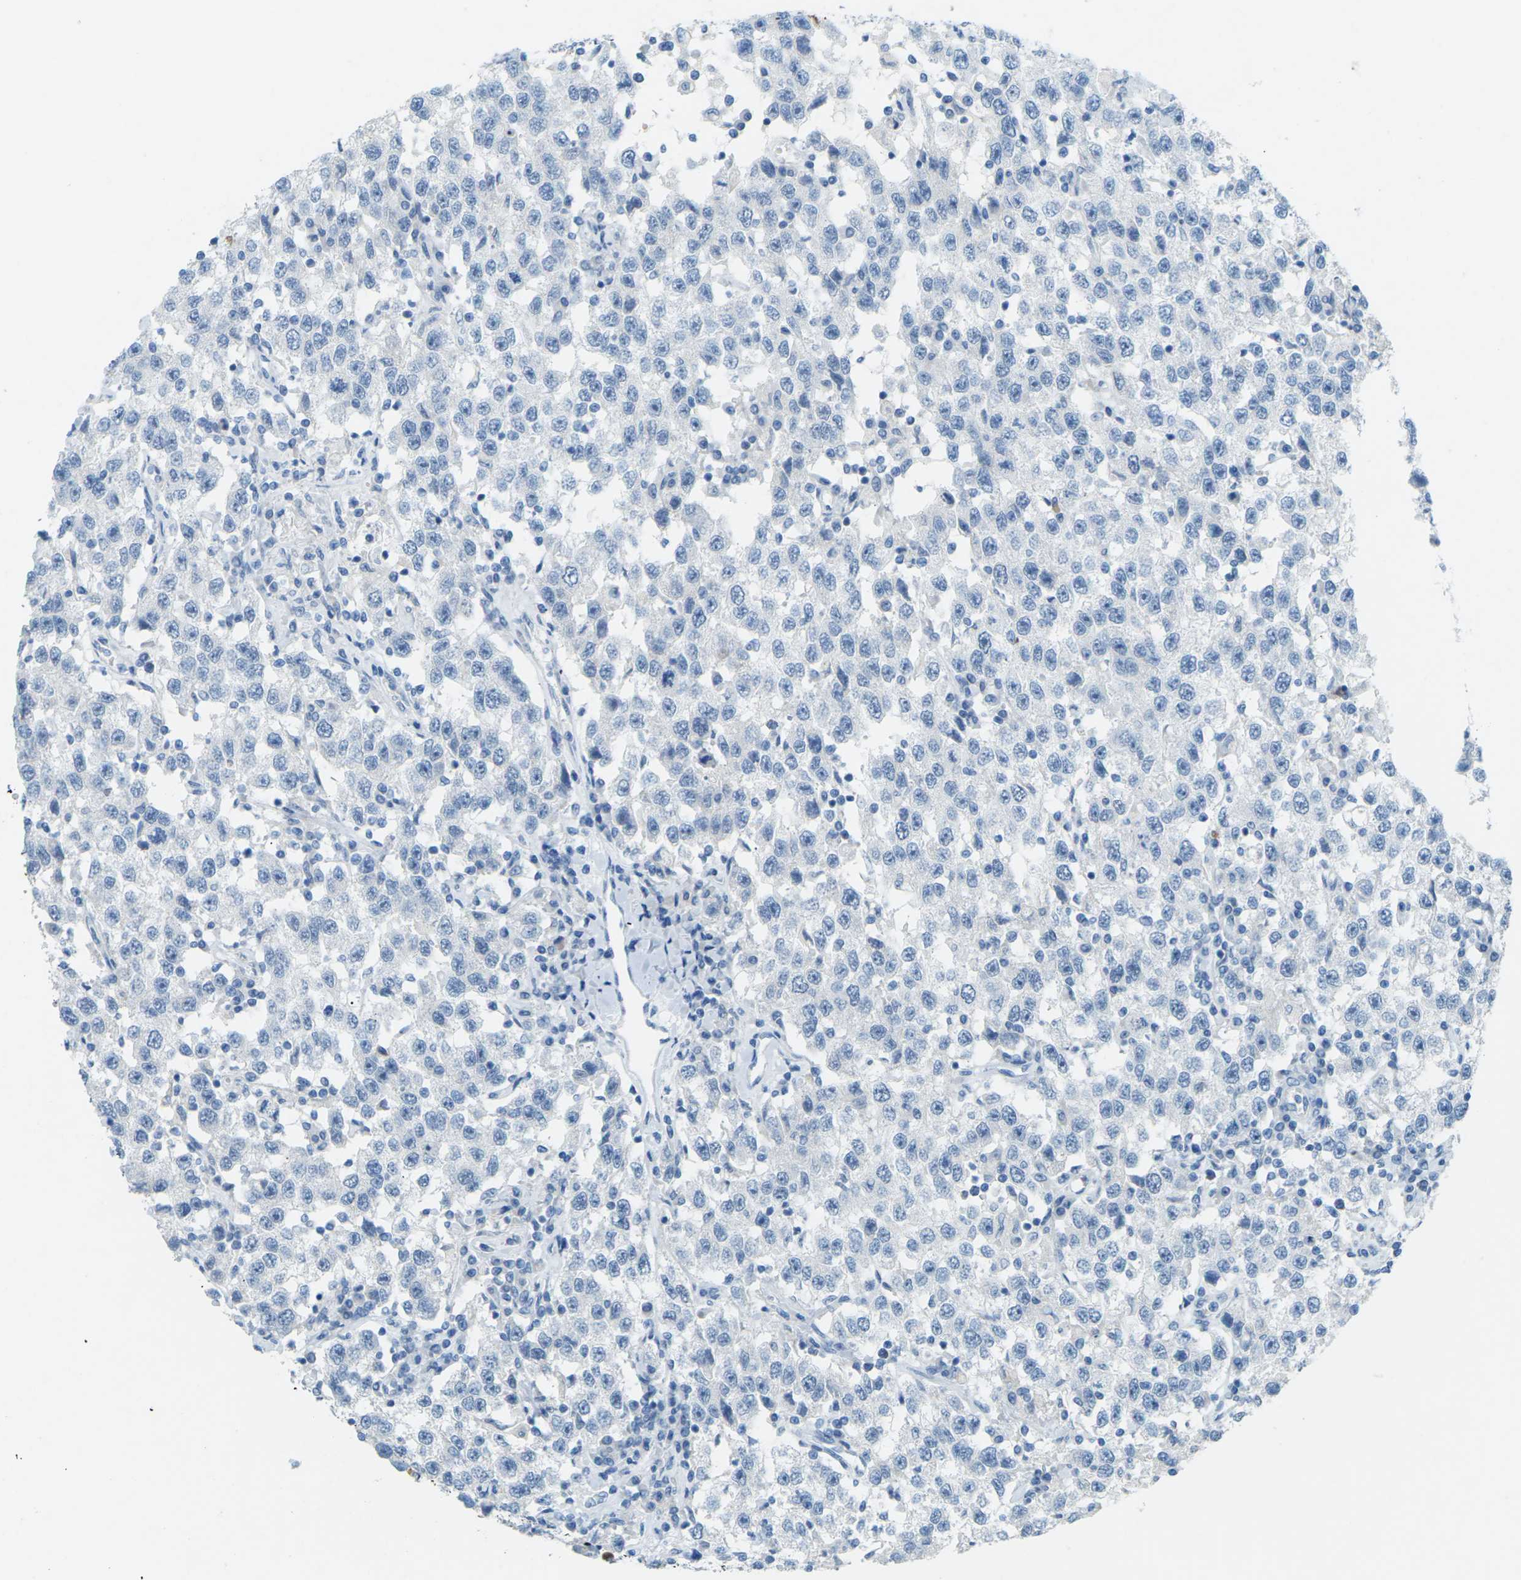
{"staining": {"intensity": "negative", "quantity": "none", "location": "none"}, "tissue": "testis cancer", "cell_type": "Tumor cells", "image_type": "cancer", "snomed": [{"axis": "morphology", "description": "Seminoma, NOS"}, {"axis": "topography", "description": "Testis"}], "caption": "Immunohistochemical staining of seminoma (testis) exhibits no significant staining in tumor cells. (DAB (3,3'-diaminobenzidine) IHC with hematoxylin counter stain).", "gene": "CDH16", "patient": {"sex": "male", "age": 41}}